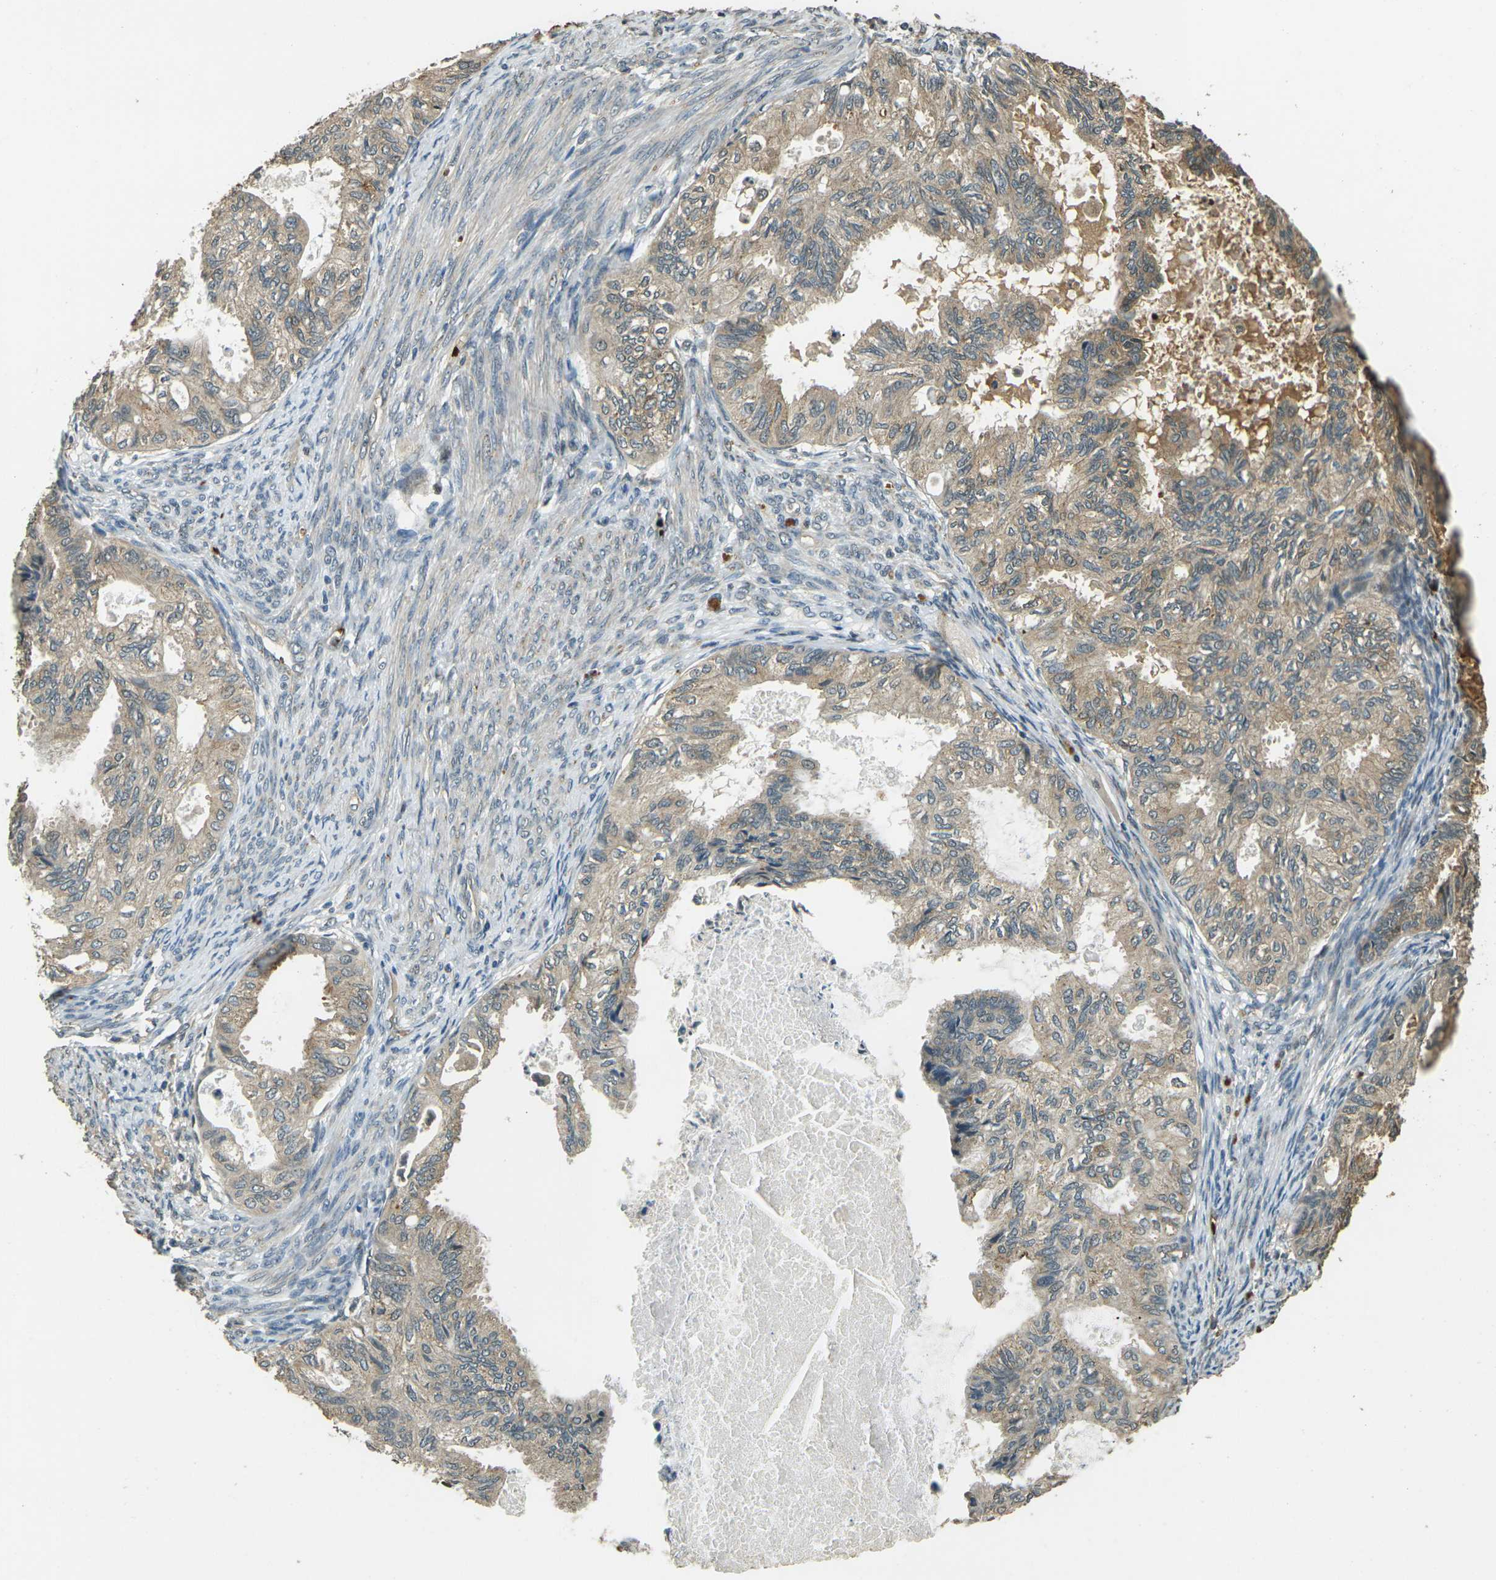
{"staining": {"intensity": "weak", "quantity": ">75%", "location": "cytoplasmic/membranous"}, "tissue": "cervical cancer", "cell_type": "Tumor cells", "image_type": "cancer", "snomed": [{"axis": "morphology", "description": "Normal tissue, NOS"}, {"axis": "morphology", "description": "Adenocarcinoma, NOS"}, {"axis": "topography", "description": "Cervix"}, {"axis": "topography", "description": "Endometrium"}], "caption": "This photomicrograph demonstrates IHC staining of human cervical cancer, with low weak cytoplasmic/membranous expression in approximately >75% of tumor cells.", "gene": "TOR1A", "patient": {"sex": "female", "age": 86}}